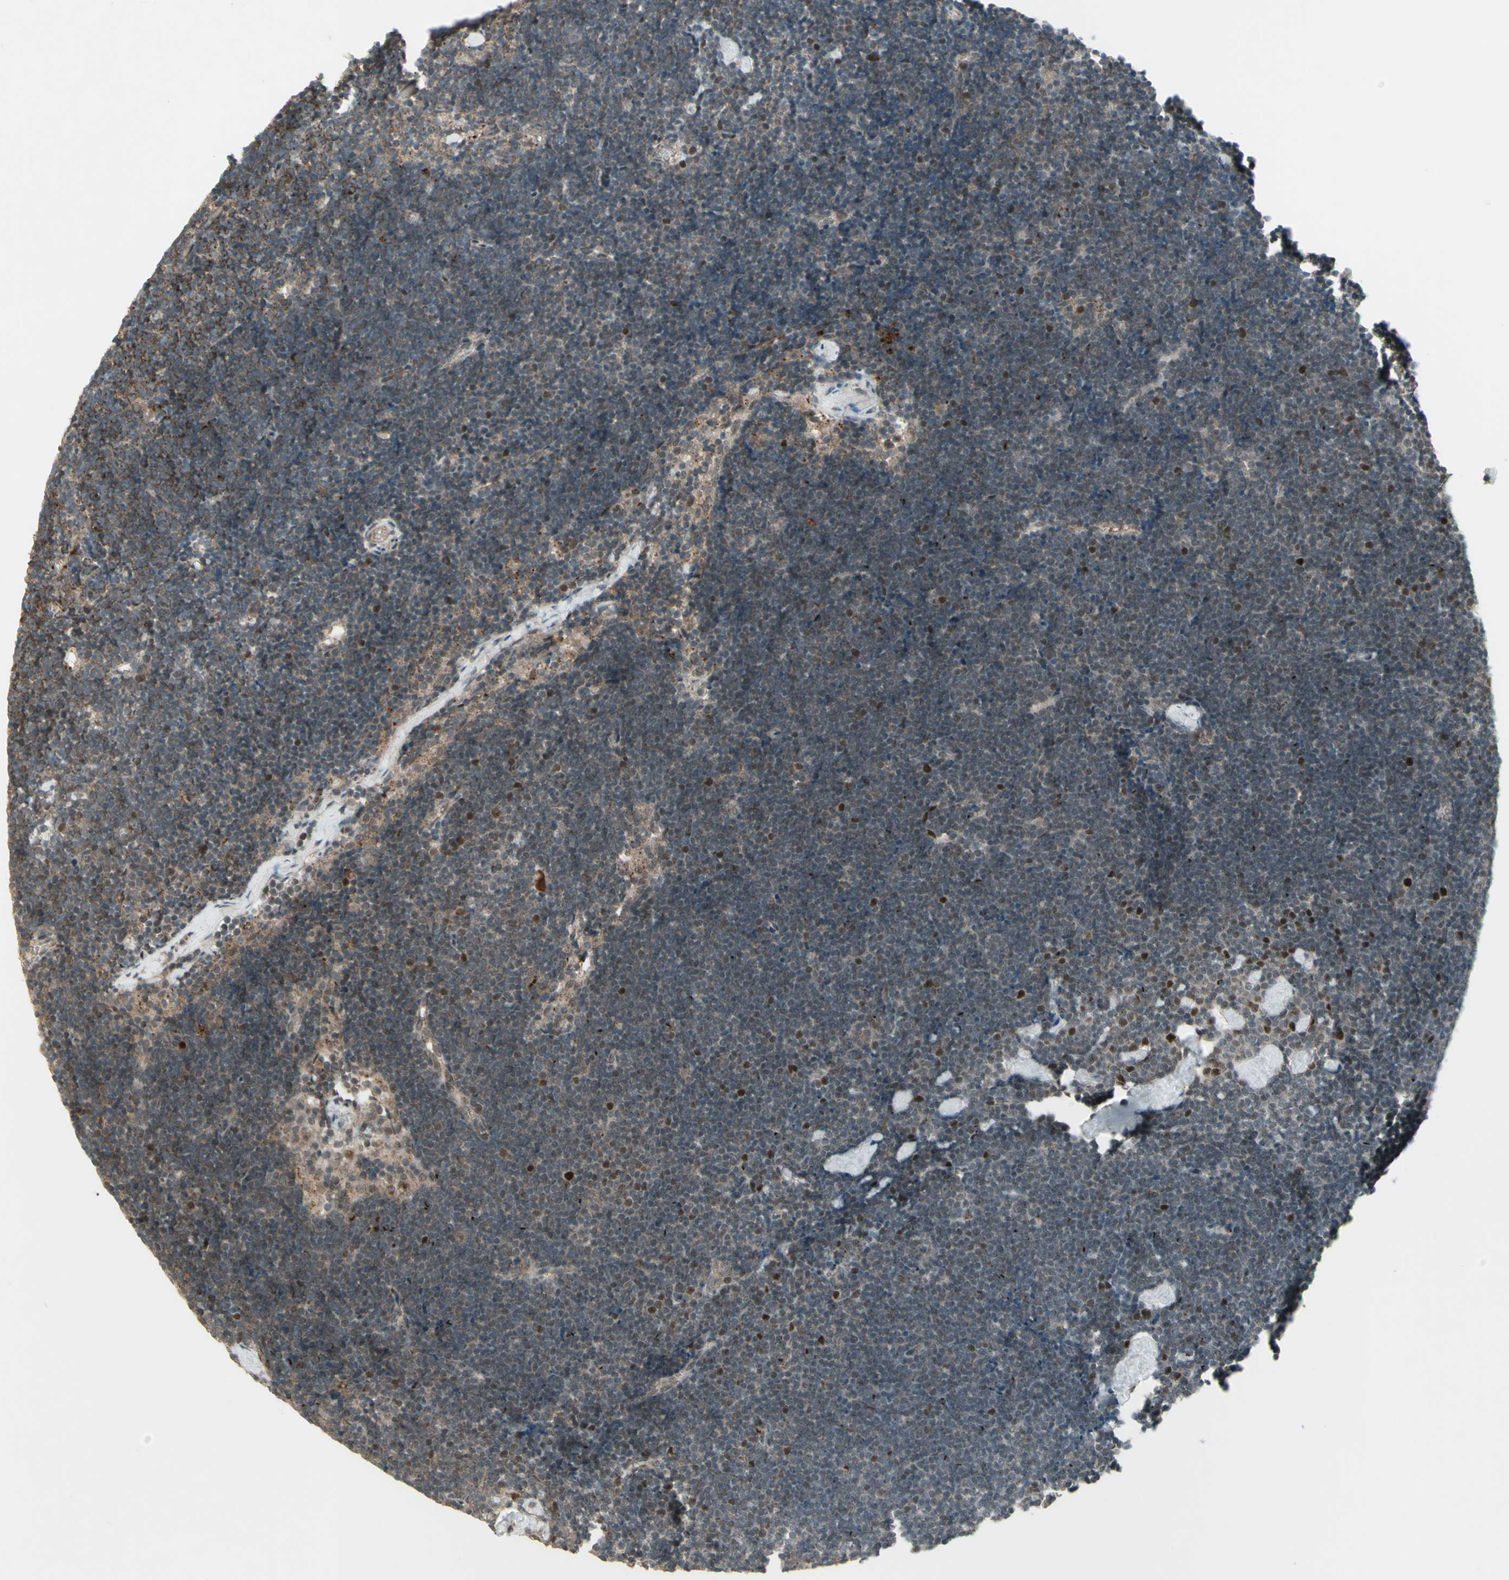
{"staining": {"intensity": "strong", "quantity": ">75%", "location": "cytoplasmic/membranous,nuclear"}, "tissue": "lymph node", "cell_type": "Germinal center cells", "image_type": "normal", "snomed": [{"axis": "morphology", "description": "Normal tissue, NOS"}, {"axis": "topography", "description": "Lymph node"}], "caption": "DAB immunohistochemical staining of unremarkable human lymph node exhibits strong cytoplasmic/membranous,nuclear protein staining in approximately >75% of germinal center cells.", "gene": "MSH6", "patient": {"sex": "male", "age": 63}}